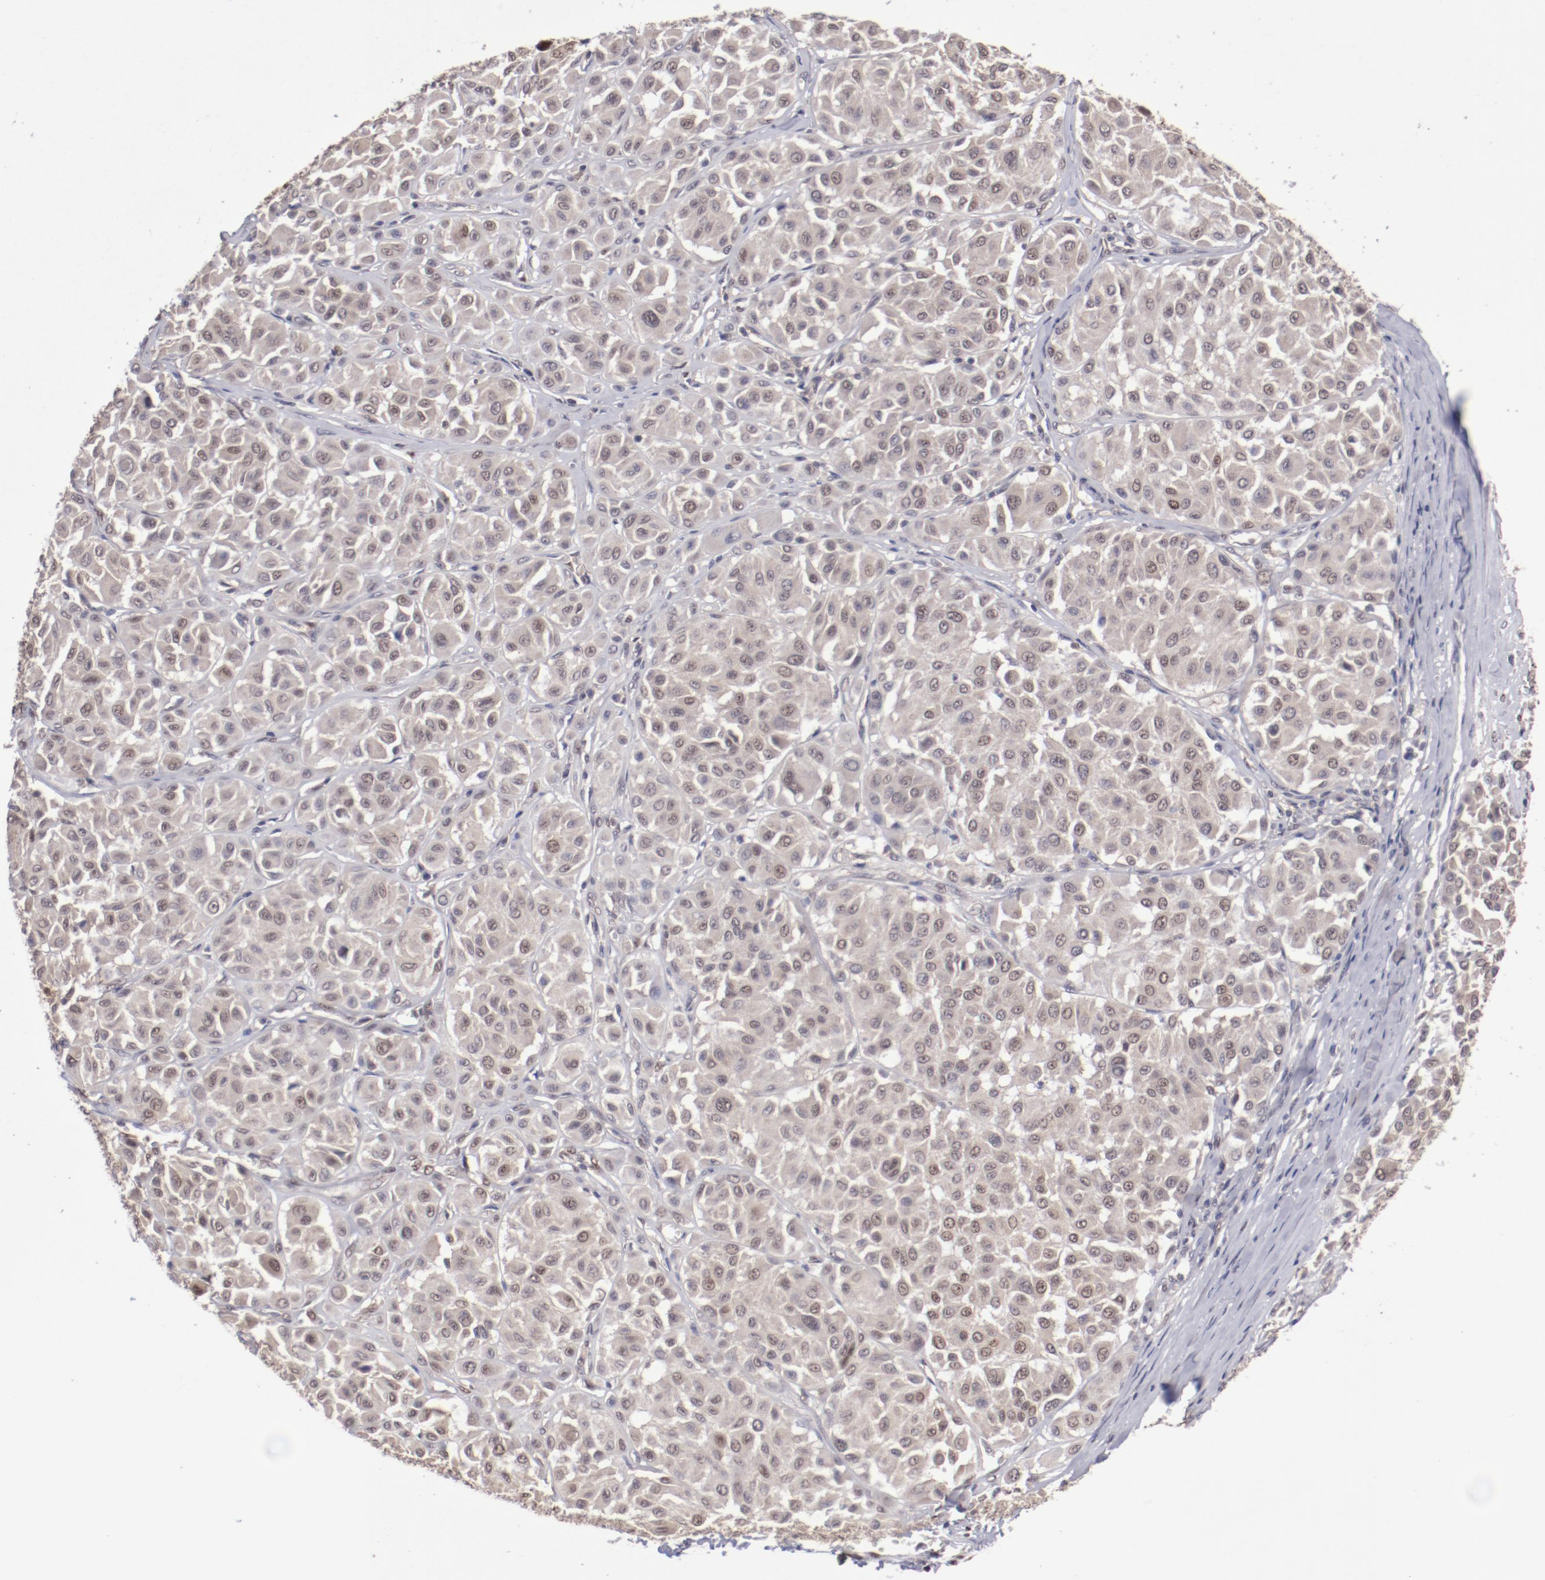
{"staining": {"intensity": "weak", "quantity": ">75%", "location": "cytoplasmic/membranous,nuclear"}, "tissue": "melanoma", "cell_type": "Tumor cells", "image_type": "cancer", "snomed": [{"axis": "morphology", "description": "Malignant melanoma, Metastatic site"}, {"axis": "topography", "description": "Soft tissue"}], "caption": "Protein staining reveals weak cytoplasmic/membranous and nuclear staining in about >75% of tumor cells in malignant melanoma (metastatic site).", "gene": "ARNT", "patient": {"sex": "male", "age": 41}}